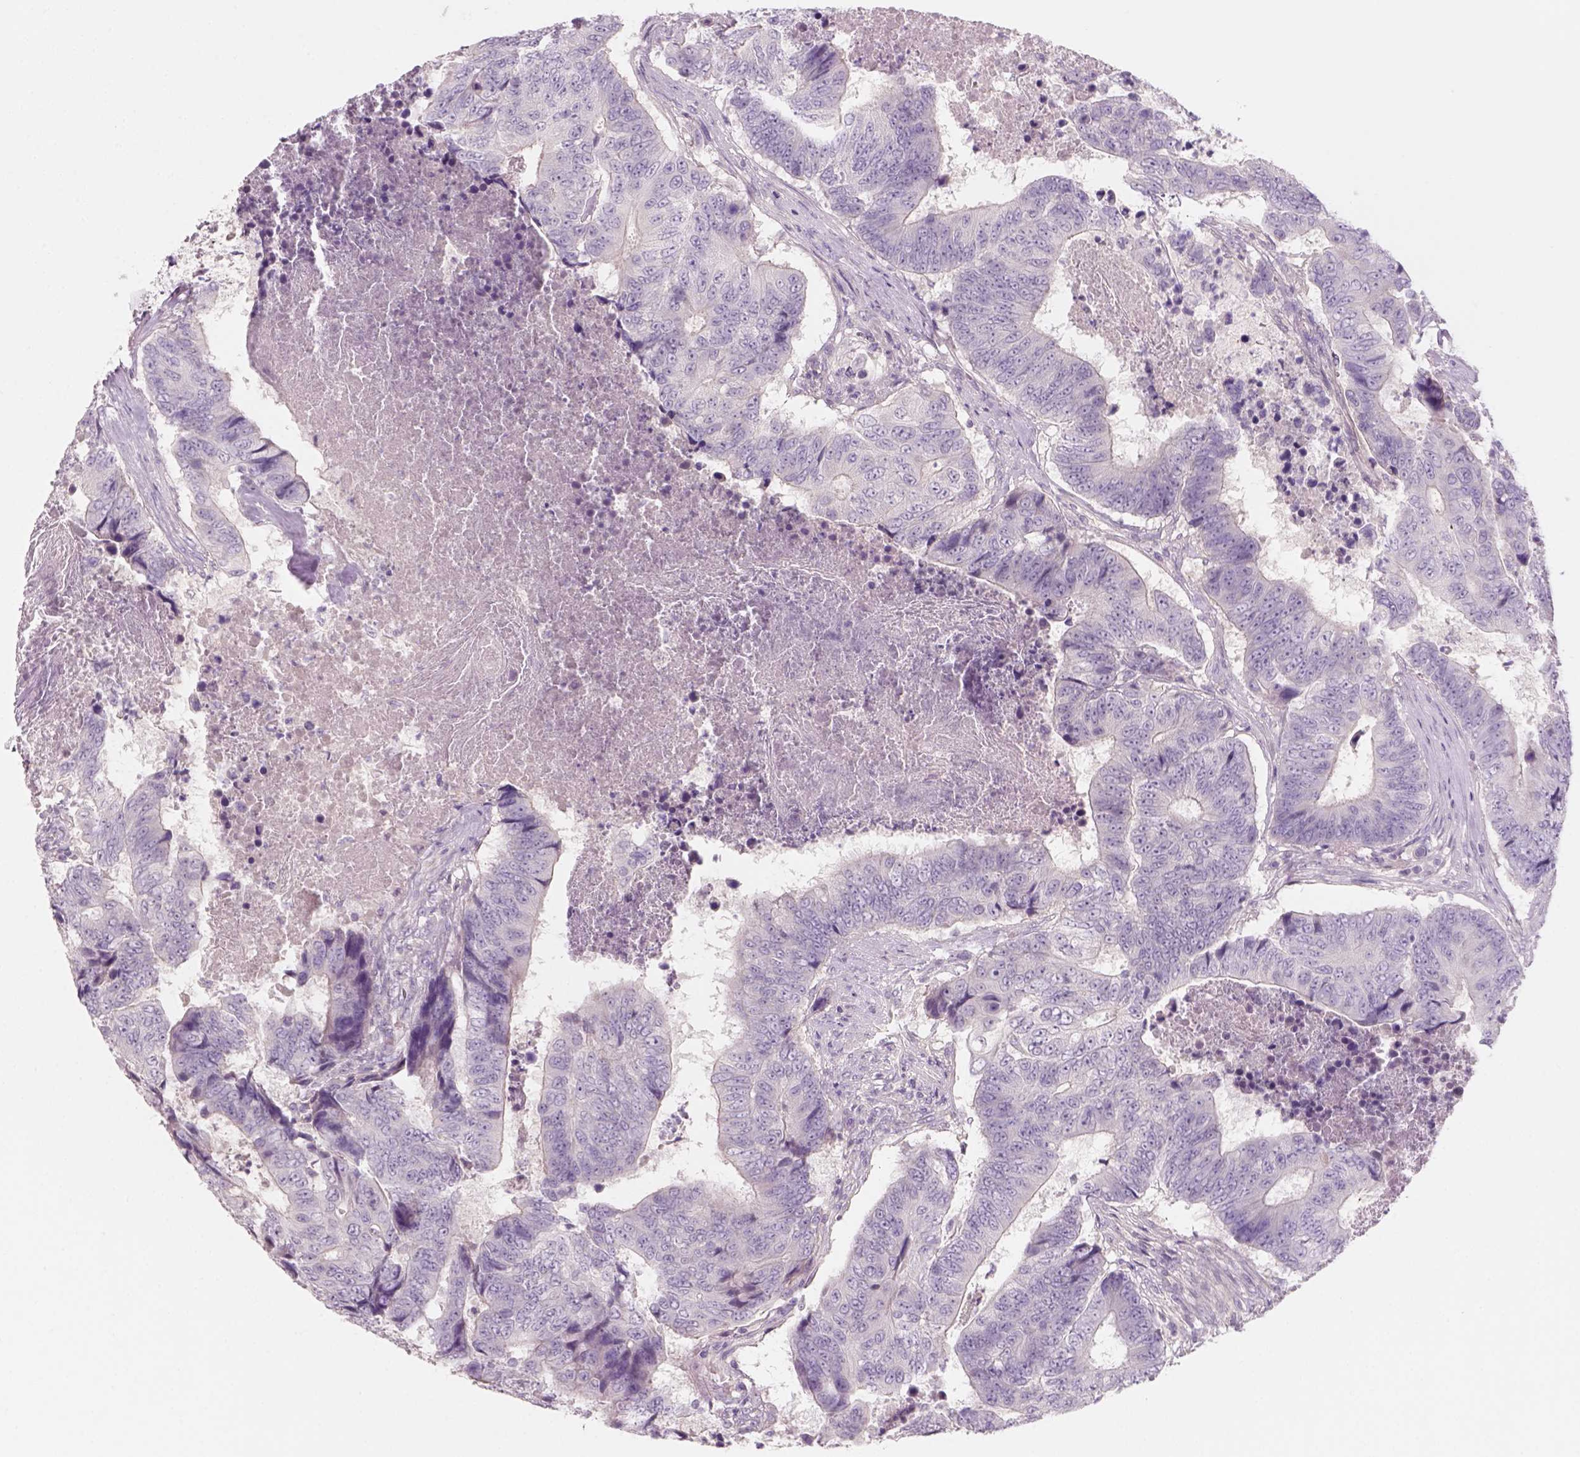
{"staining": {"intensity": "negative", "quantity": "none", "location": "none"}, "tissue": "colorectal cancer", "cell_type": "Tumor cells", "image_type": "cancer", "snomed": [{"axis": "morphology", "description": "Adenocarcinoma, NOS"}, {"axis": "topography", "description": "Colon"}], "caption": "The micrograph demonstrates no staining of tumor cells in colorectal cancer.", "gene": "KRT25", "patient": {"sex": "female", "age": 48}}